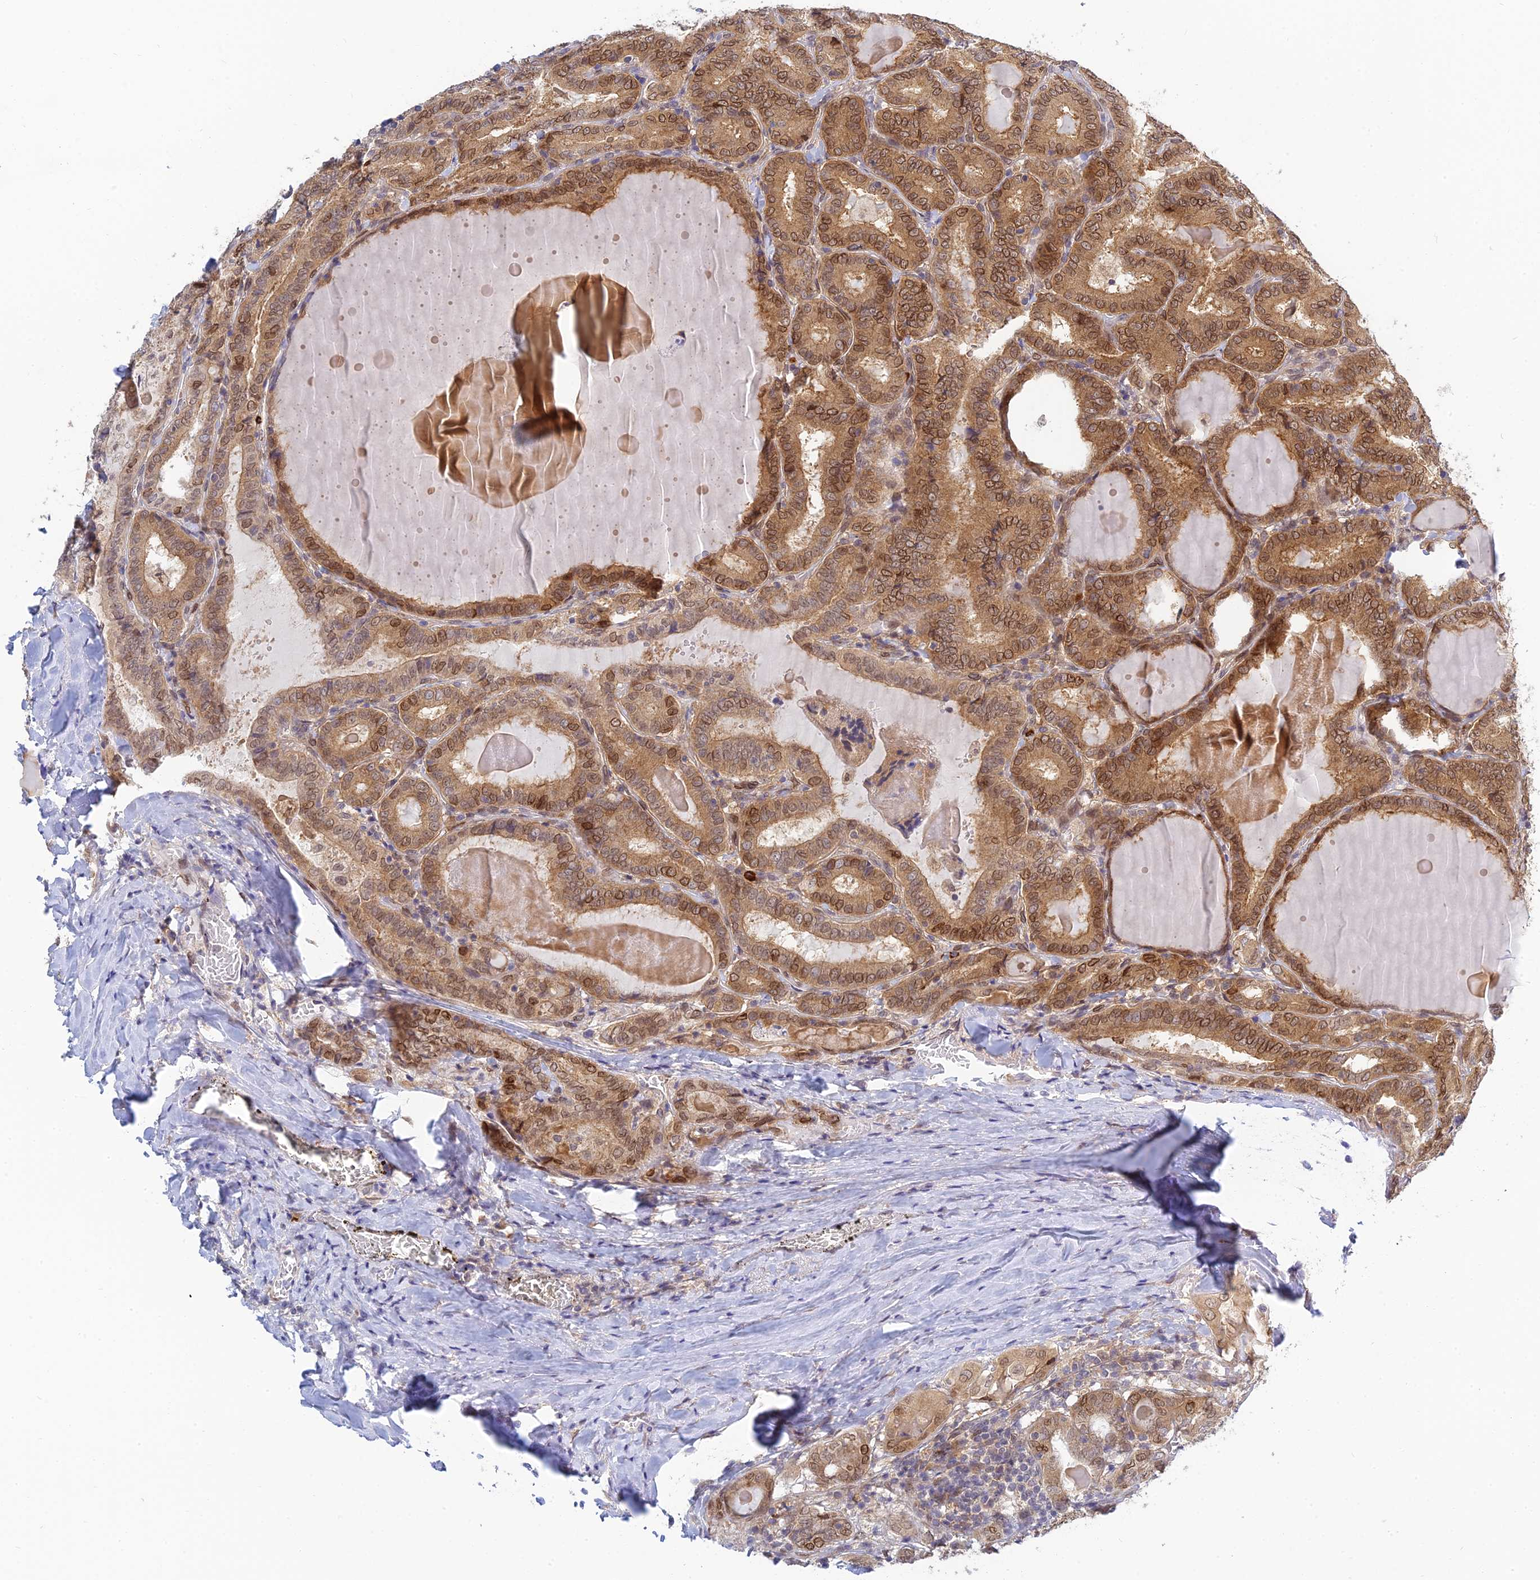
{"staining": {"intensity": "moderate", "quantity": ">75%", "location": "cytoplasmic/membranous,nuclear"}, "tissue": "thyroid cancer", "cell_type": "Tumor cells", "image_type": "cancer", "snomed": [{"axis": "morphology", "description": "Papillary adenocarcinoma, NOS"}, {"axis": "topography", "description": "Thyroid gland"}], "caption": "This photomicrograph reveals papillary adenocarcinoma (thyroid) stained with IHC to label a protein in brown. The cytoplasmic/membranous and nuclear of tumor cells show moderate positivity for the protein. Nuclei are counter-stained blue.", "gene": "SKIC8", "patient": {"sex": "female", "age": 72}}